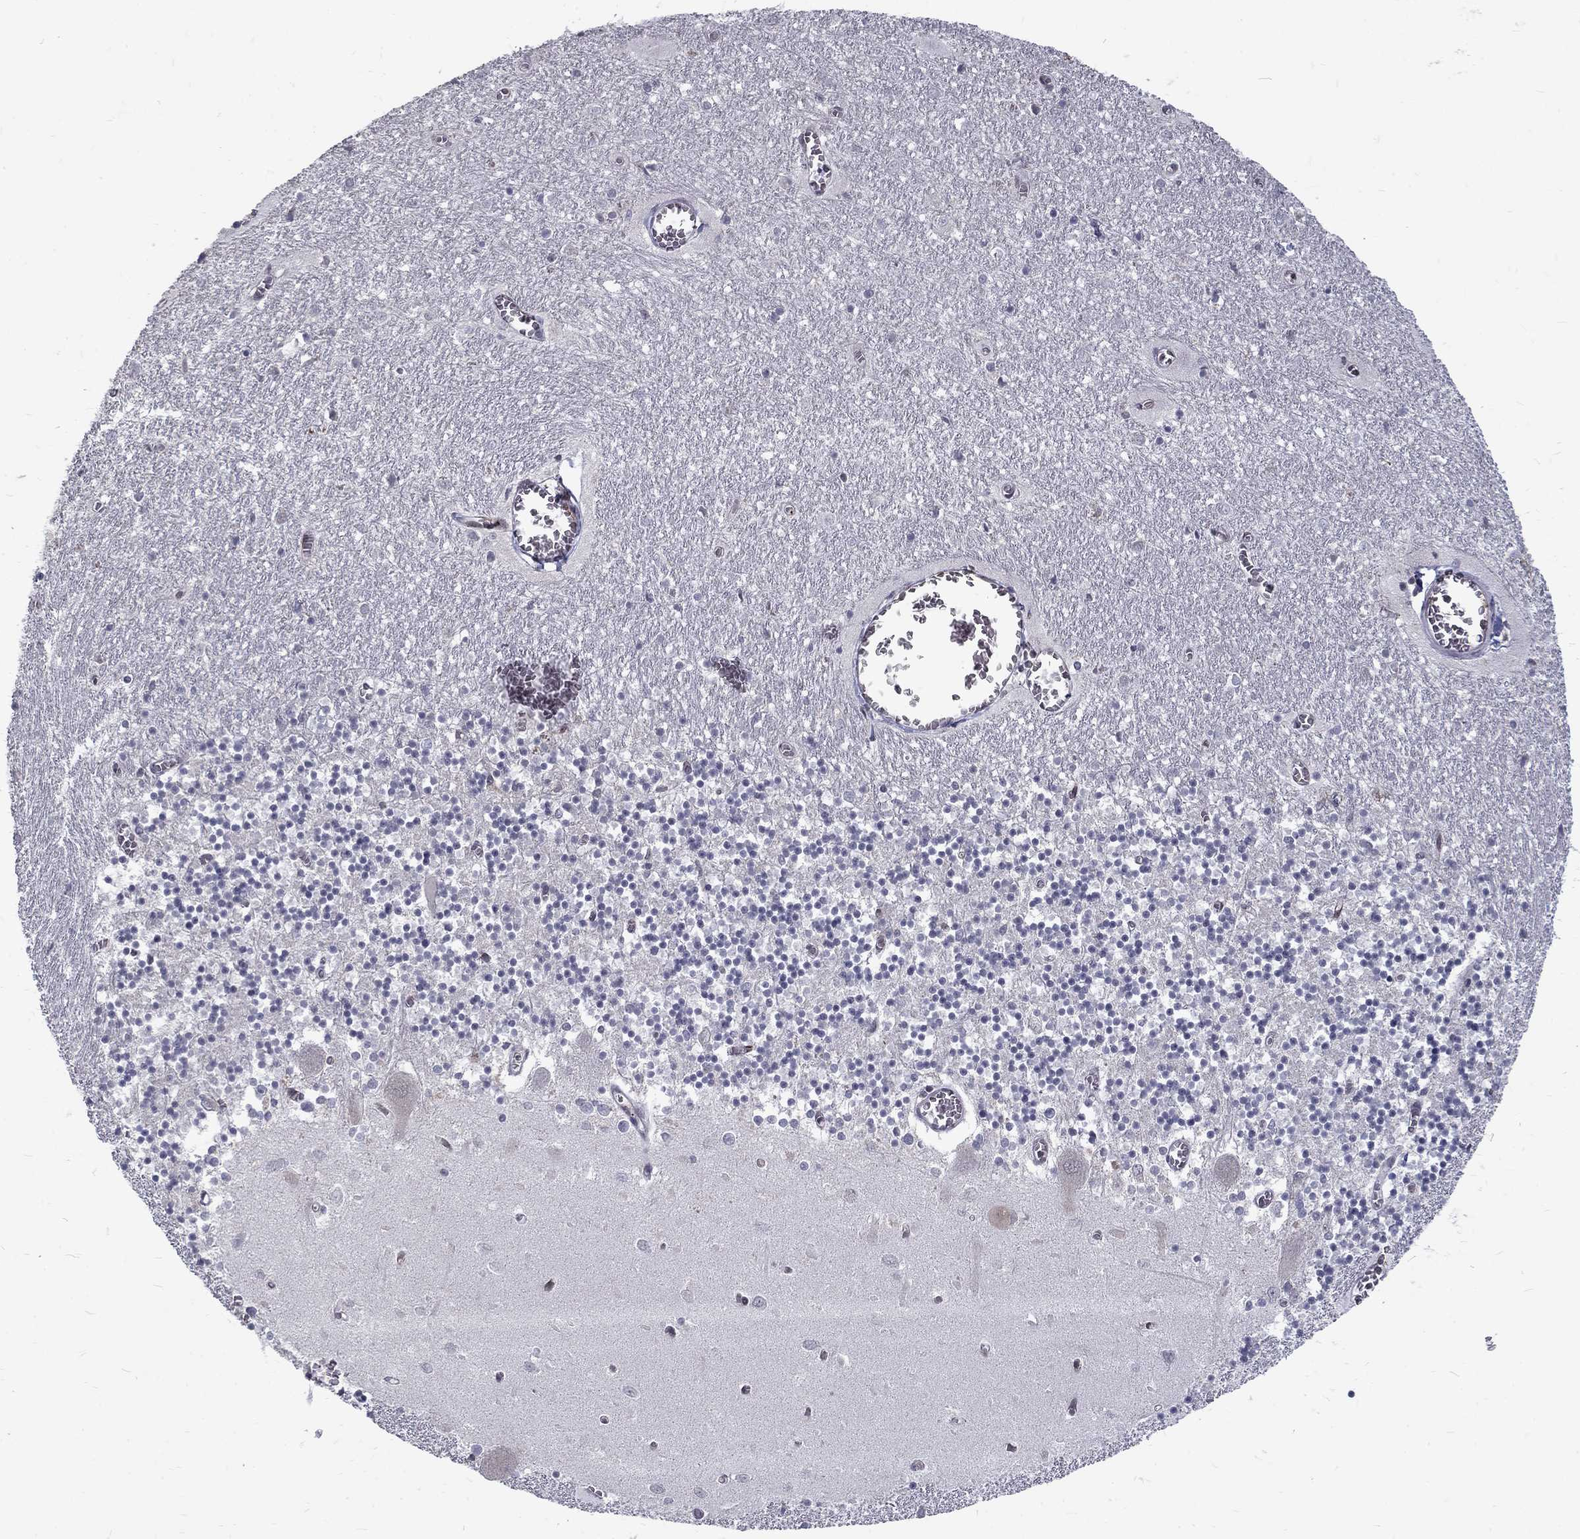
{"staining": {"intensity": "negative", "quantity": "none", "location": "none"}, "tissue": "cerebellum", "cell_type": "Cells in granular layer", "image_type": "normal", "snomed": [{"axis": "morphology", "description": "Normal tissue, NOS"}, {"axis": "topography", "description": "Cerebellum"}], "caption": "Photomicrograph shows no significant protein expression in cells in granular layer of unremarkable cerebellum. (DAB (3,3'-diaminobenzidine) immunohistochemistry visualized using brightfield microscopy, high magnification).", "gene": "TCEAL1", "patient": {"sex": "female", "age": 64}}